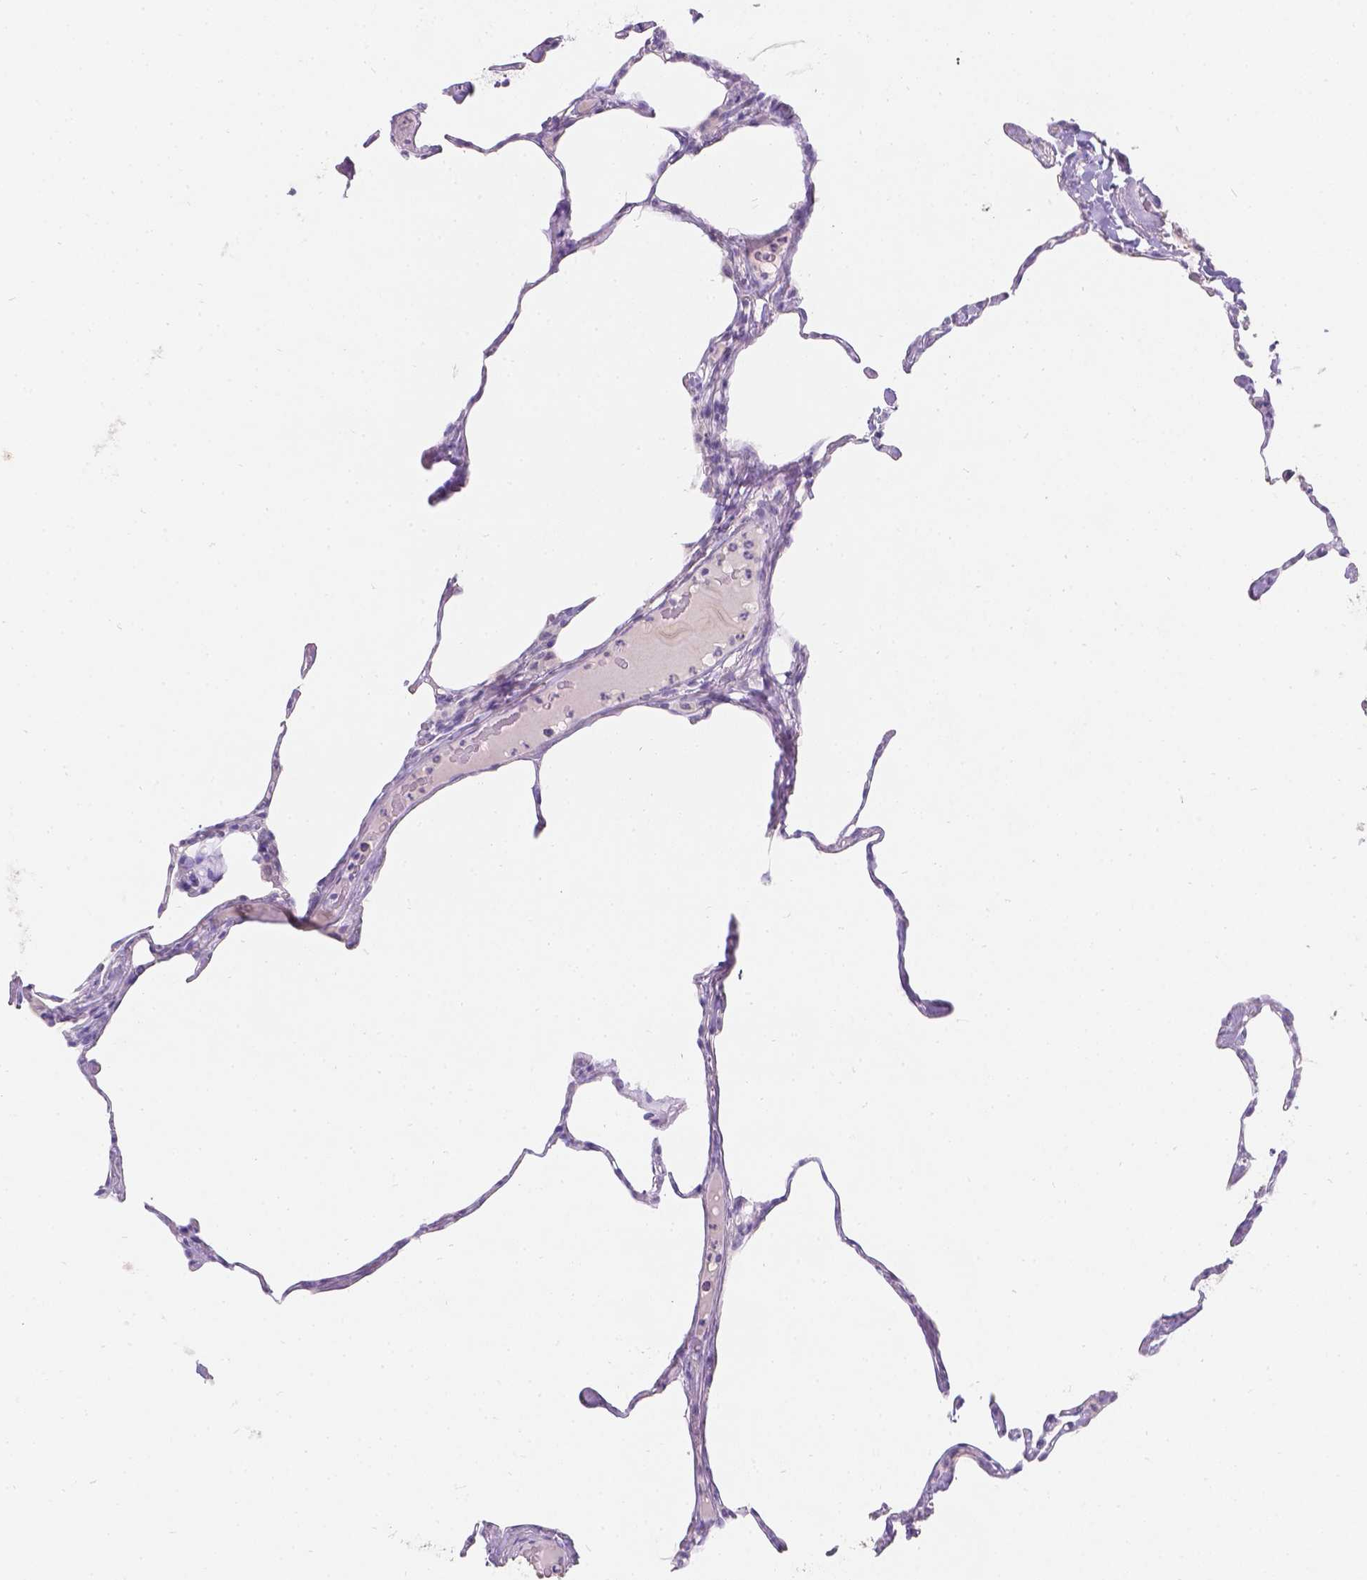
{"staining": {"intensity": "negative", "quantity": "none", "location": "none"}, "tissue": "lung", "cell_type": "Alveolar cells", "image_type": "normal", "snomed": [{"axis": "morphology", "description": "Normal tissue, NOS"}, {"axis": "topography", "description": "Lung"}], "caption": "High magnification brightfield microscopy of benign lung stained with DAB (3,3'-diaminobenzidine) (brown) and counterstained with hematoxylin (blue): alveolar cells show no significant positivity. (Stains: DAB (3,3'-diaminobenzidine) immunohistochemistry with hematoxylin counter stain, Microscopy: brightfield microscopy at high magnification).", "gene": "HTN3", "patient": {"sex": "male", "age": 65}}